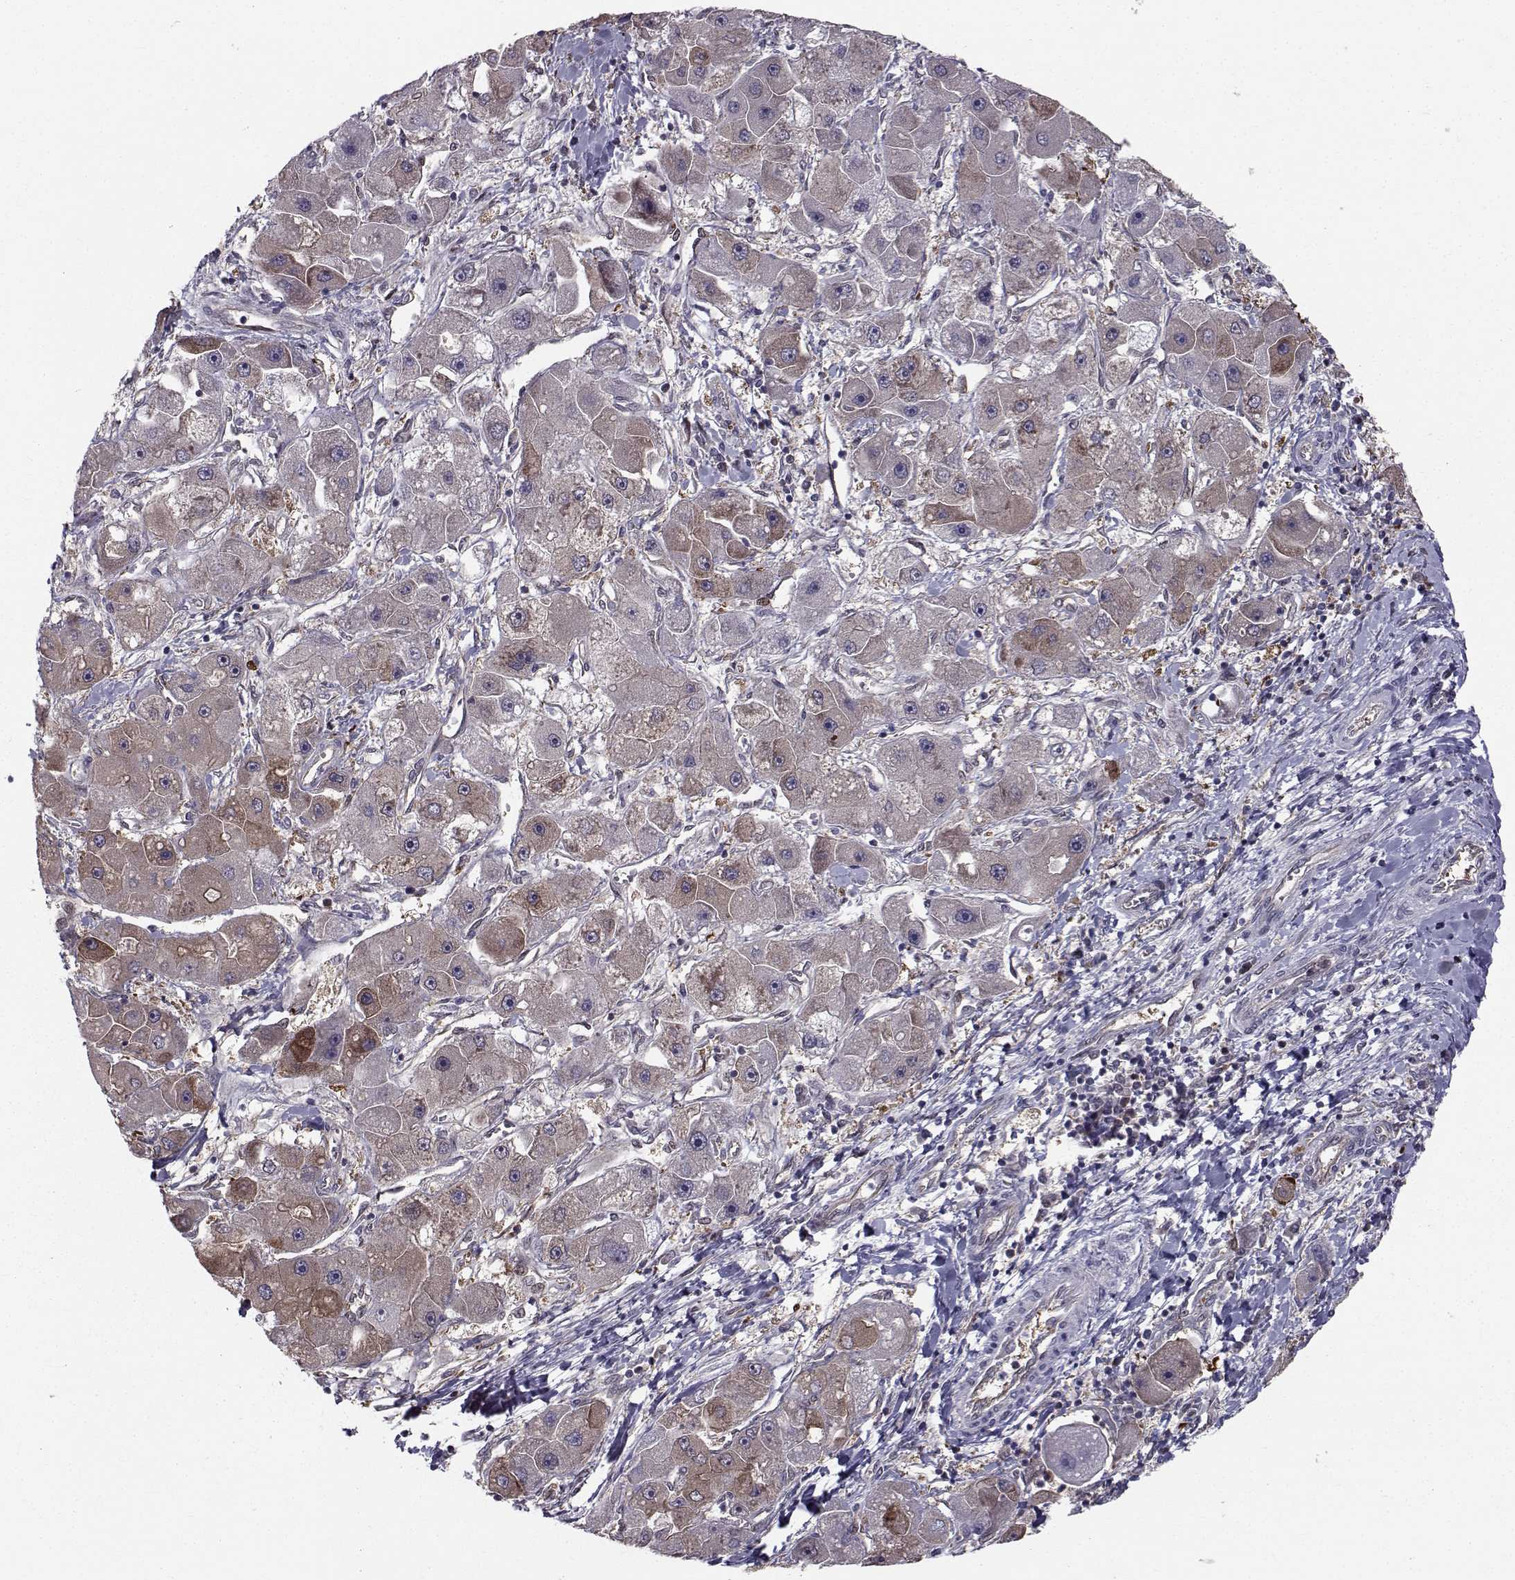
{"staining": {"intensity": "weak", "quantity": "<25%", "location": "cytoplasmic/membranous"}, "tissue": "liver cancer", "cell_type": "Tumor cells", "image_type": "cancer", "snomed": [{"axis": "morphology", "description": "Carcinoma, Hepatocellular, NOS"}, {"axis": "topography", "description": "Liver"}], "caption": "DAB immunohistochemical staining of liver cancer (hepatocellular carcinoma) displays no significant positivity in tumor cells.", "gene": "HSP90AB1", "patient": {"sex": "male", "age": 24}}